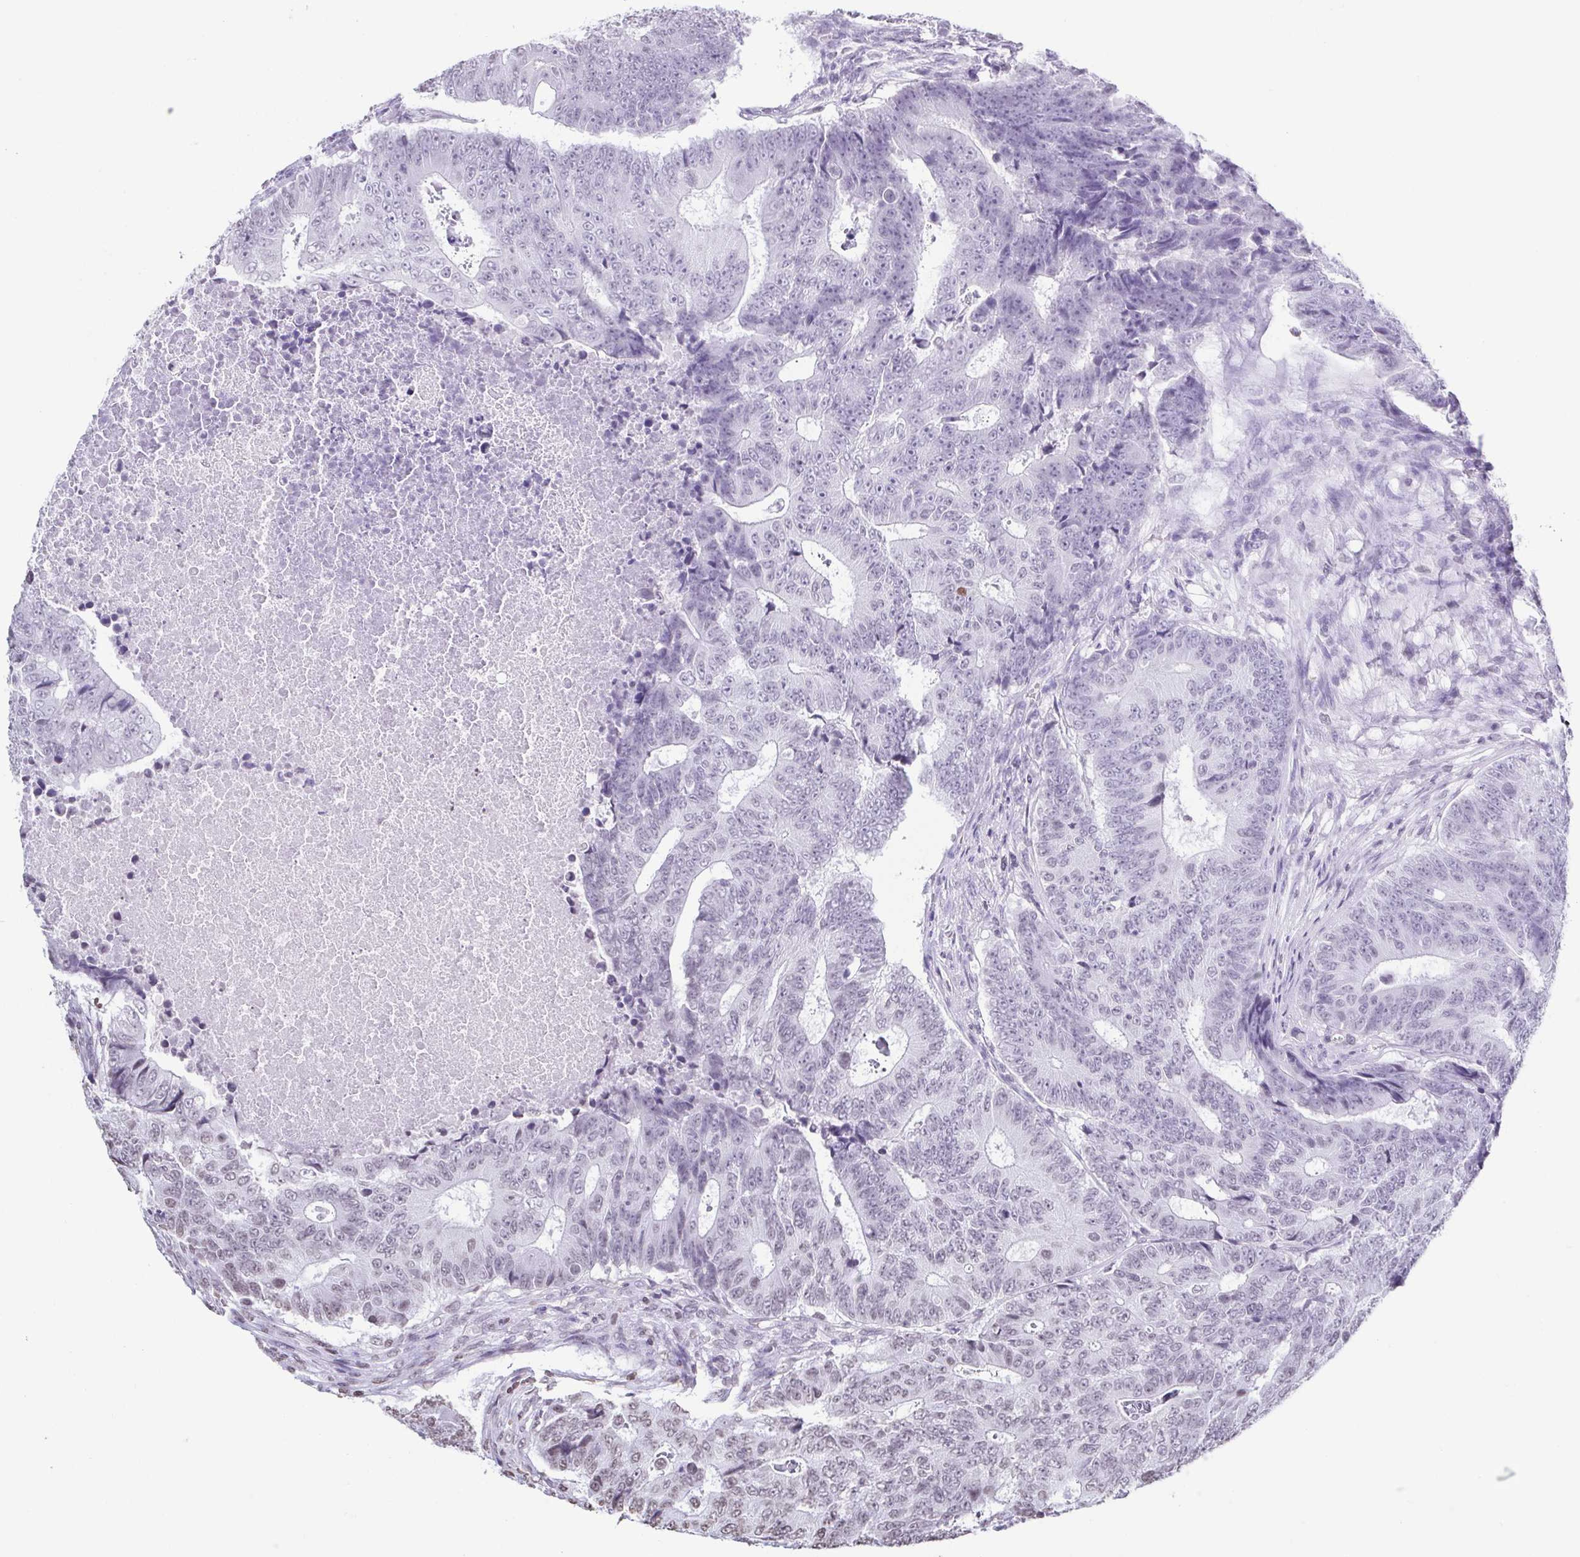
{"staining": {"intensity": "weak", "quantity": "<25%", "location": "nuclear"}, "tissue": "colorectal cancer", "cell_type": "Tumor cells", "image_type": "cancer", "snomed": [{"axis": "morphology", "description": "Adenocarcinoma, NOS"}, {"axis": "topography", "description": "Colon"}], "caption": "The immunohistochemistry photomicrograph has no significant staining in tumor cells of colorectal cancer tissue.", "gene": "VCY1B", "patient": {"sex": "female", "age": 48}}